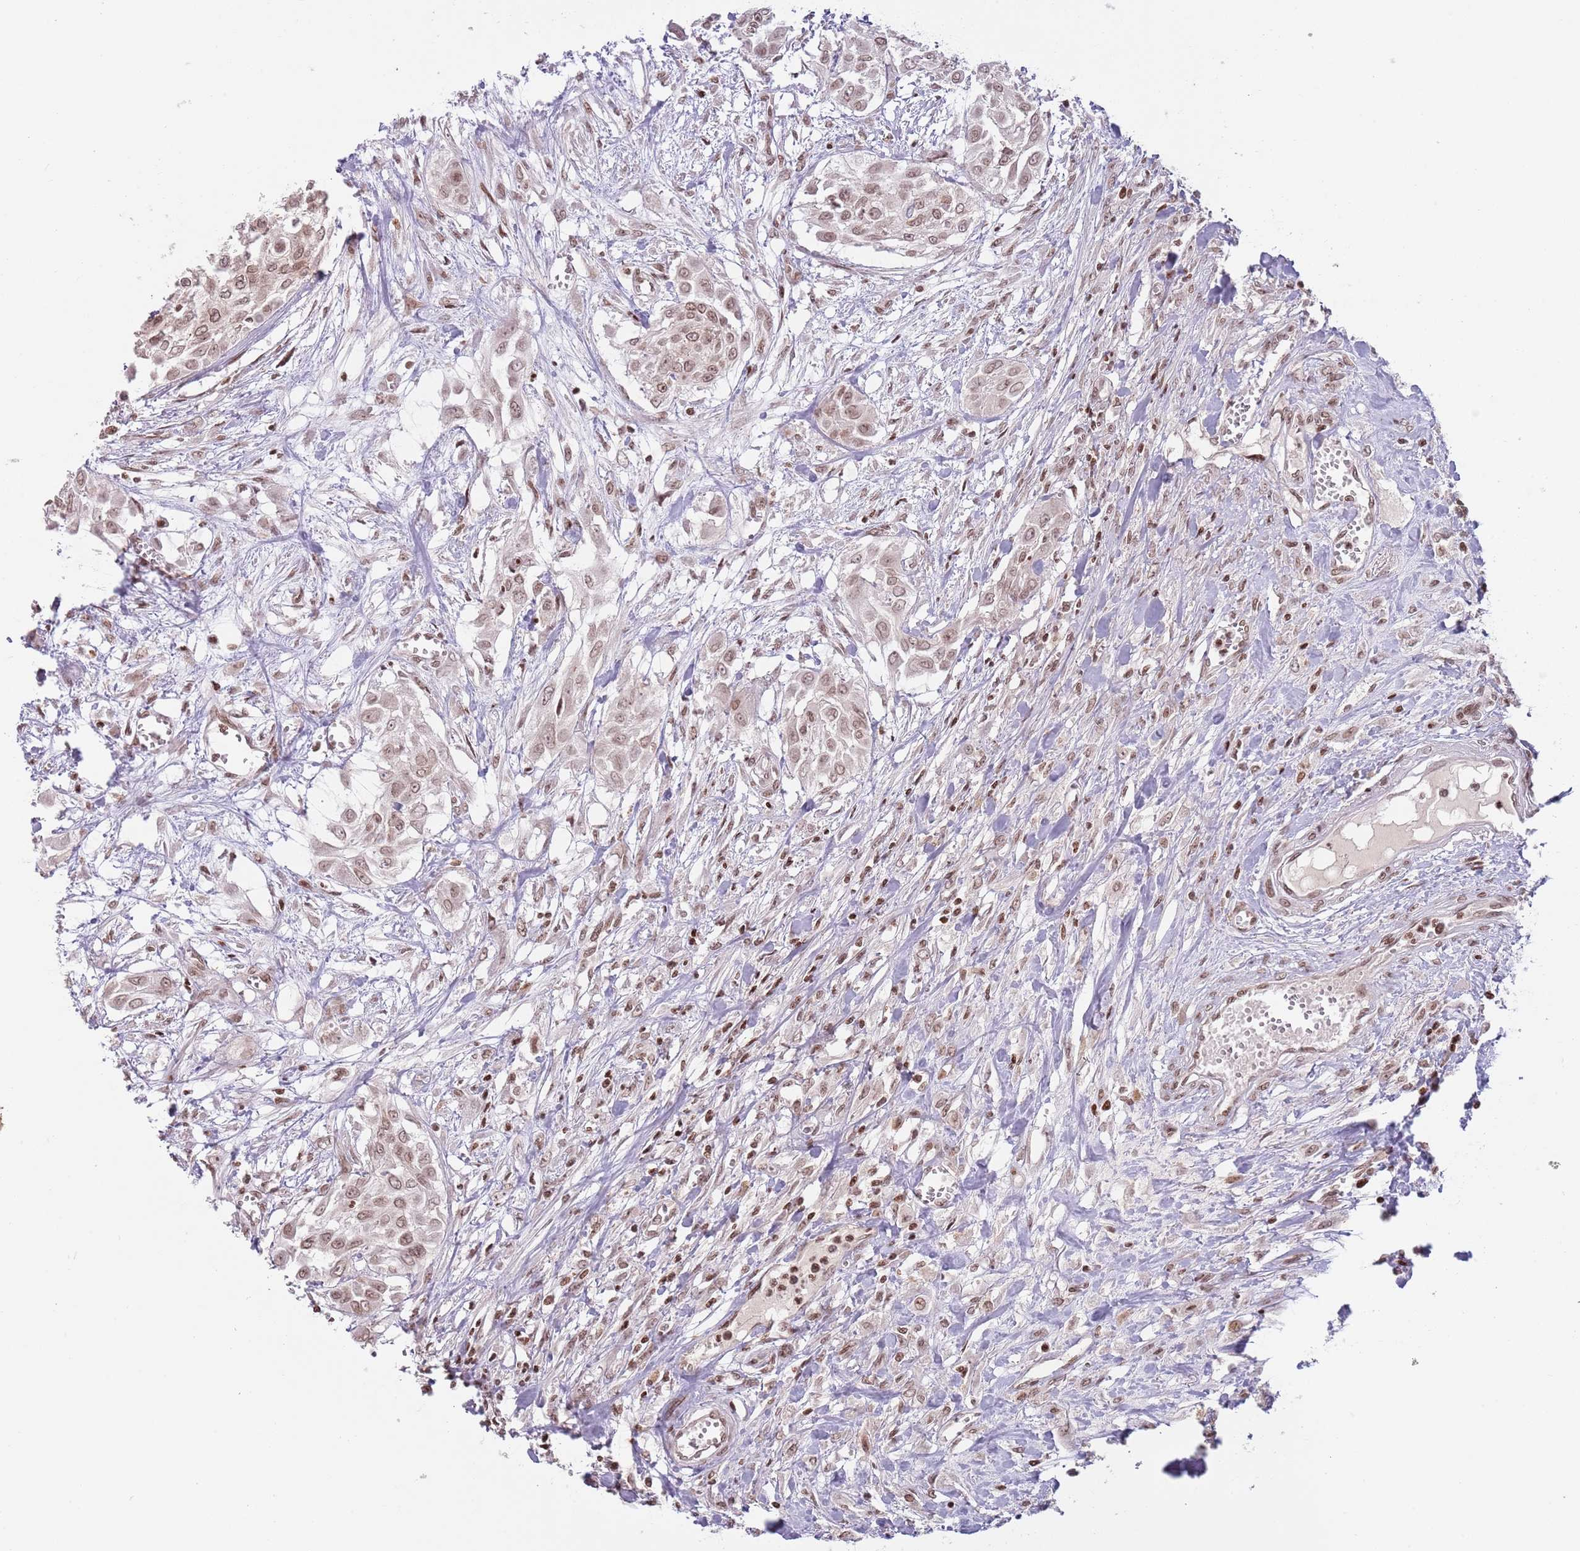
{"staining": {"intensity": "weak", "quantity": ">75%", "location": "nuclear"}, "tissue": "urothelial cancer", "cell_type": "Tumor cells", "image_type": "cancer", "snomed": [{"axis": "morphology", "description": "Urothelial carcinoma, High grade"}, {"axis": "topography", "description": "Urinary bladder"}], "caption": "Protein expression analysis of high-grade urothelial carcinoma exhibits weak nuclear expression in about >75% of tumor cells. (IHC, brightfield microscopy, high magnification).", "gene": "SH3RF3", "patient": {"sex": "male", "age": 57}}